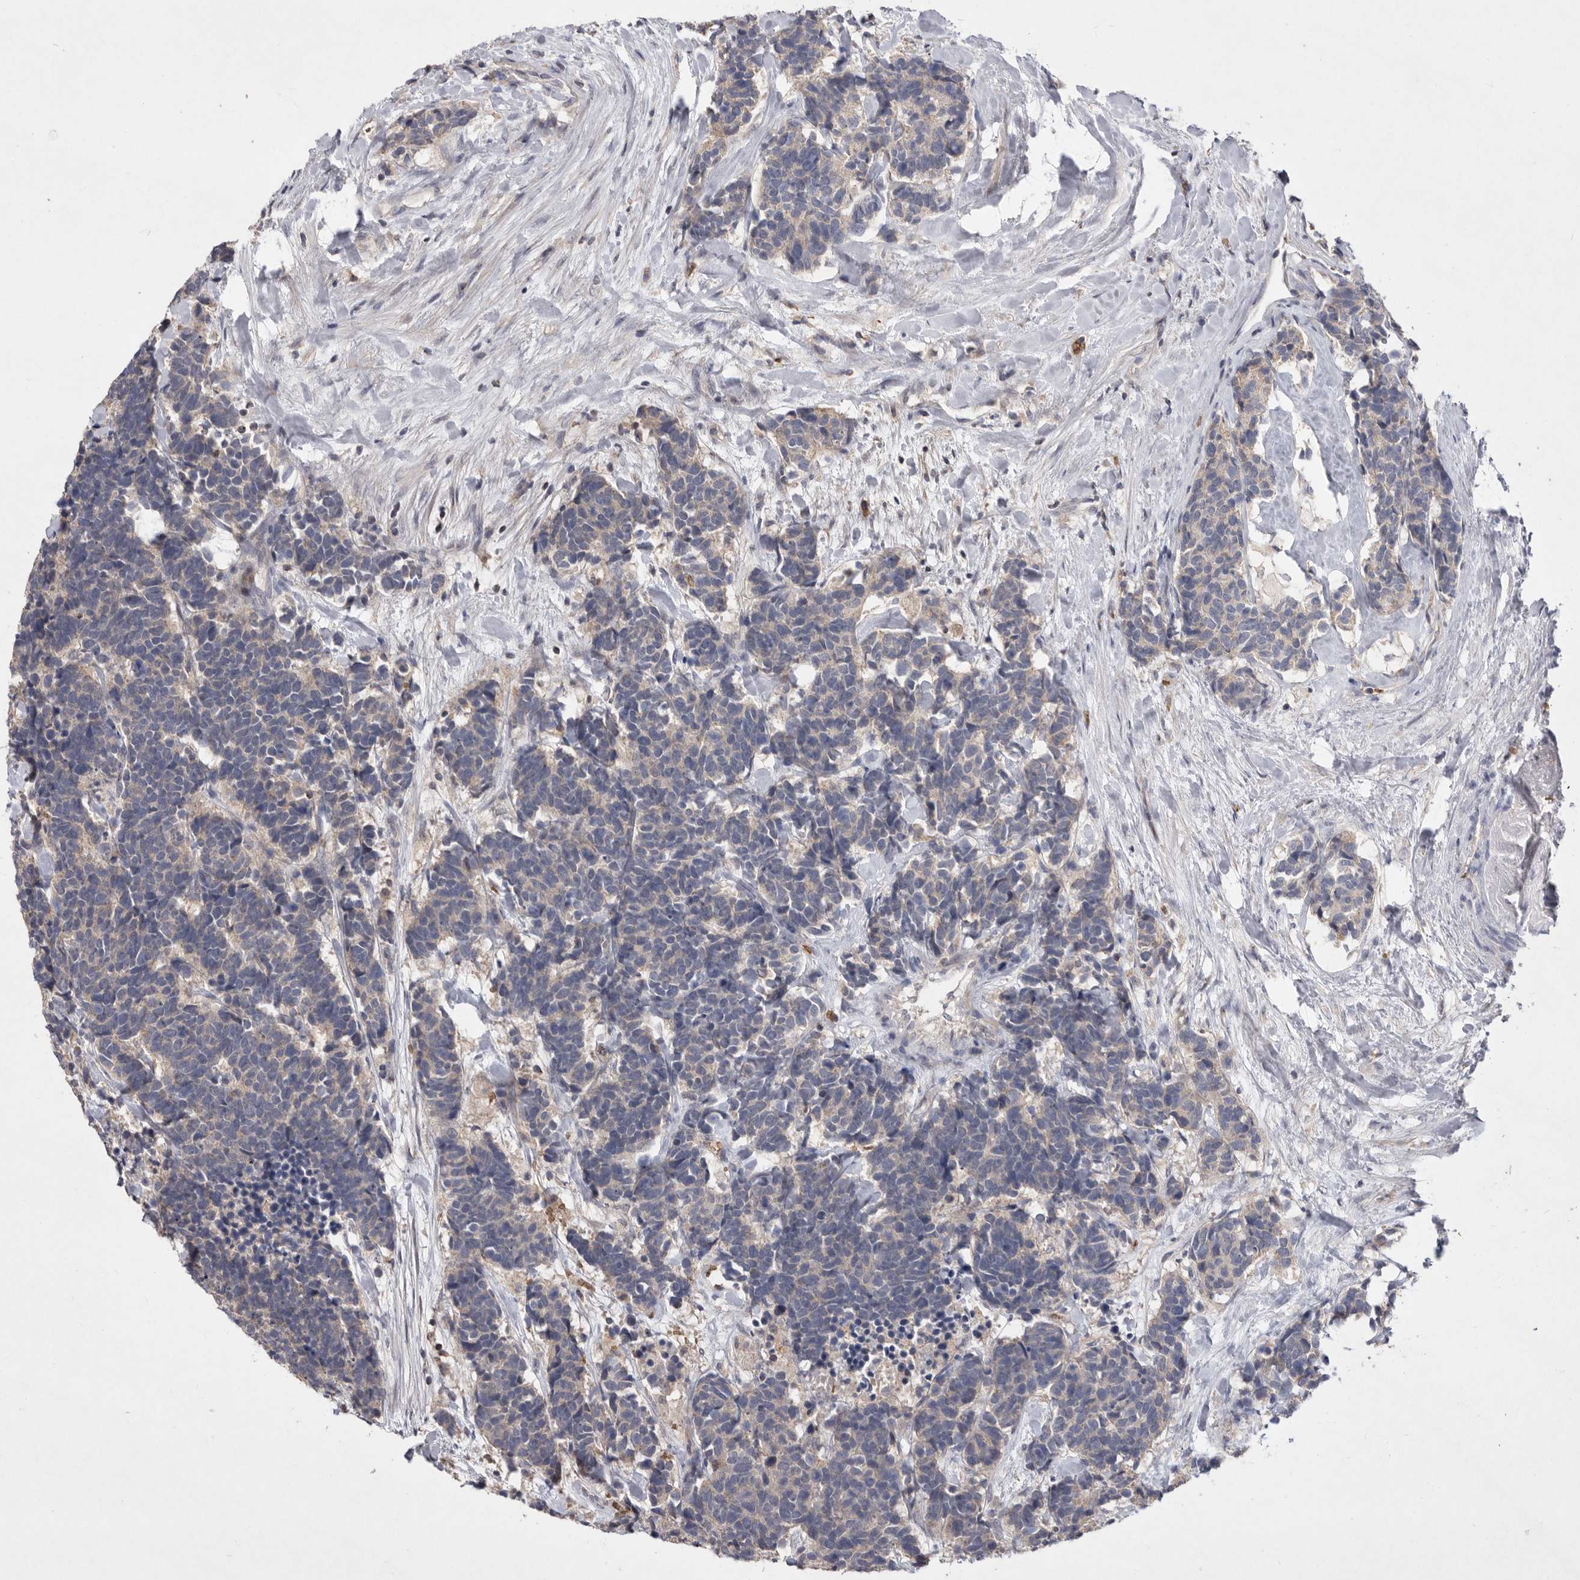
{"staining": {"intensity": "weak", "quantity": "<25%", "location": "cytoplasmic/membranous"}, "tissue": "carcinoid", "cell_type": "Tumor cells", "image_type": "cancer", "snomed": [{"axis": "morphology", "description": "Carcinoma, NOS"}, {"axis": "morphology", "description": "Carcinoid, malignant, NOS"}, {"axis": "topography", "description": "Urinary bladder"}], "caption": "DAB immunohistochemical staining of human carcinoma reveals no significant positivity in tumor cells.", "gene": "TNFSF14", "patient": {"sex": "male", "age": 57}}